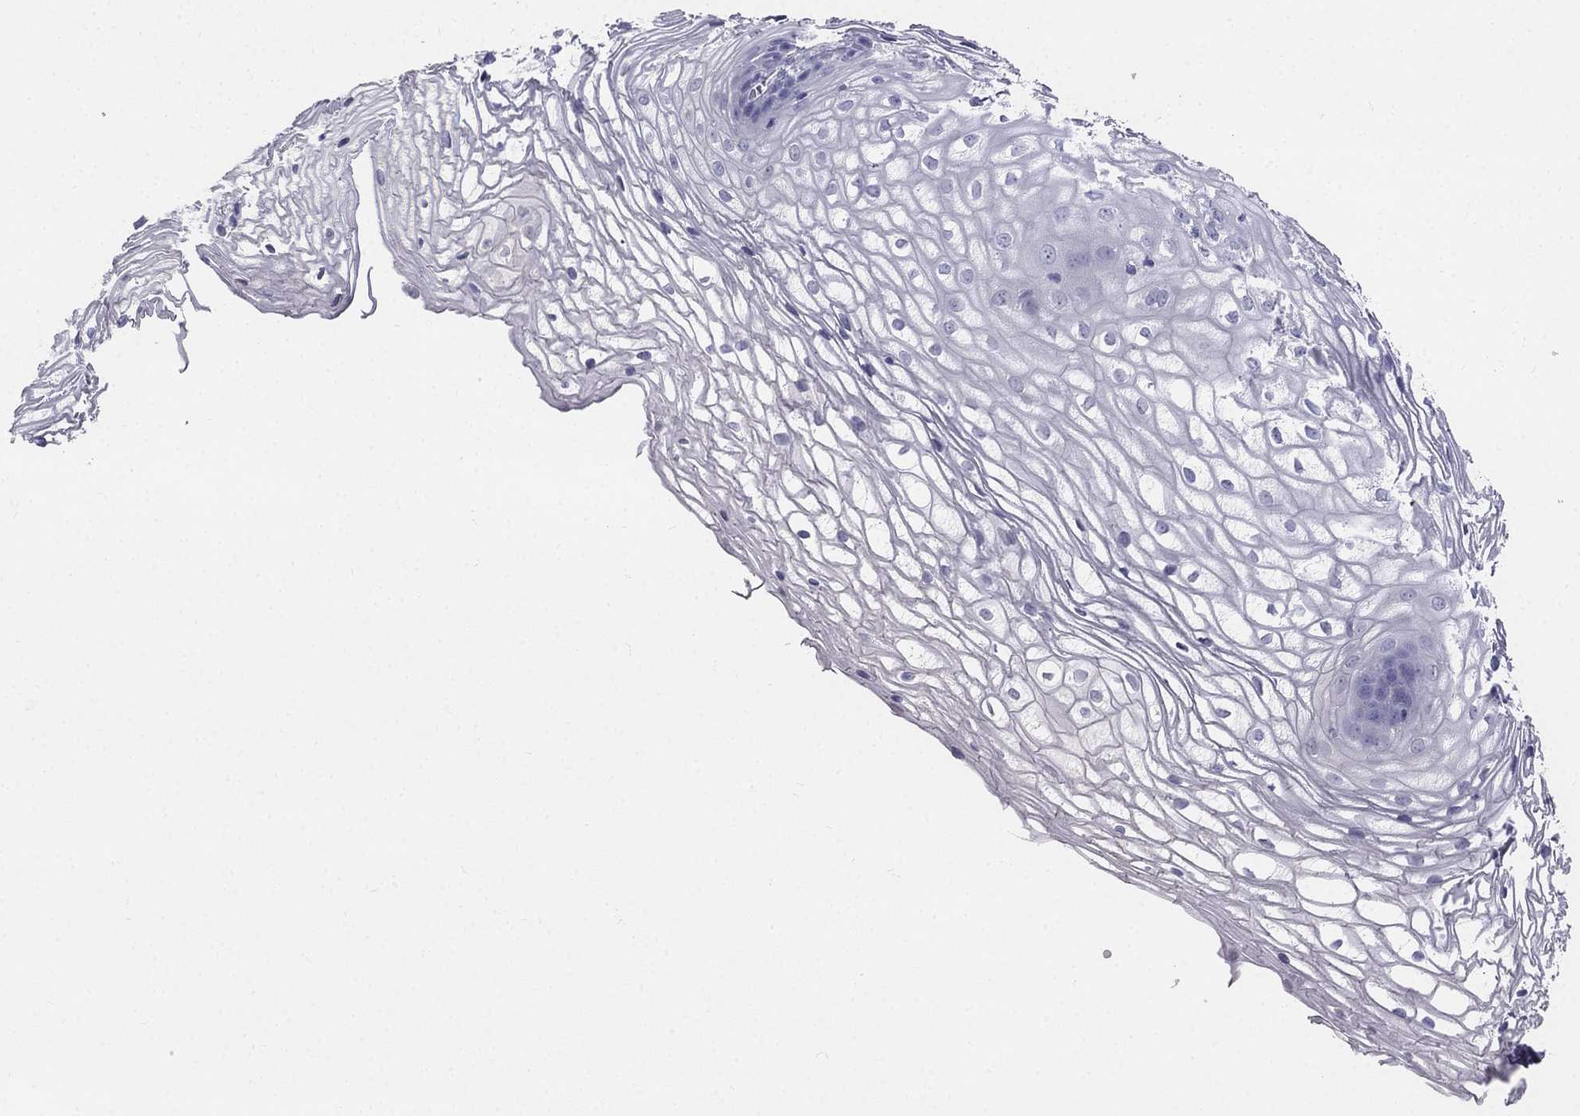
{"staining": {"intensity": "negative", "quantity": "none", "location": "none"}, "tissue": "vagina", "cell_type": "Squamous epithelial cells", "image_type": "normal", "snomed": [{"axis": "morphology", "description": "Normal tissue, NOS"}, {"axis": "topography", "description": "Vagina"}], "caption": "High power microscopy image of an immunohistochemistry image of normal vagina, revealing no significant expression in squamous epithelial cells.", "gene": "ALOXE3", "patient": {"sex": "female", "age": 34}}